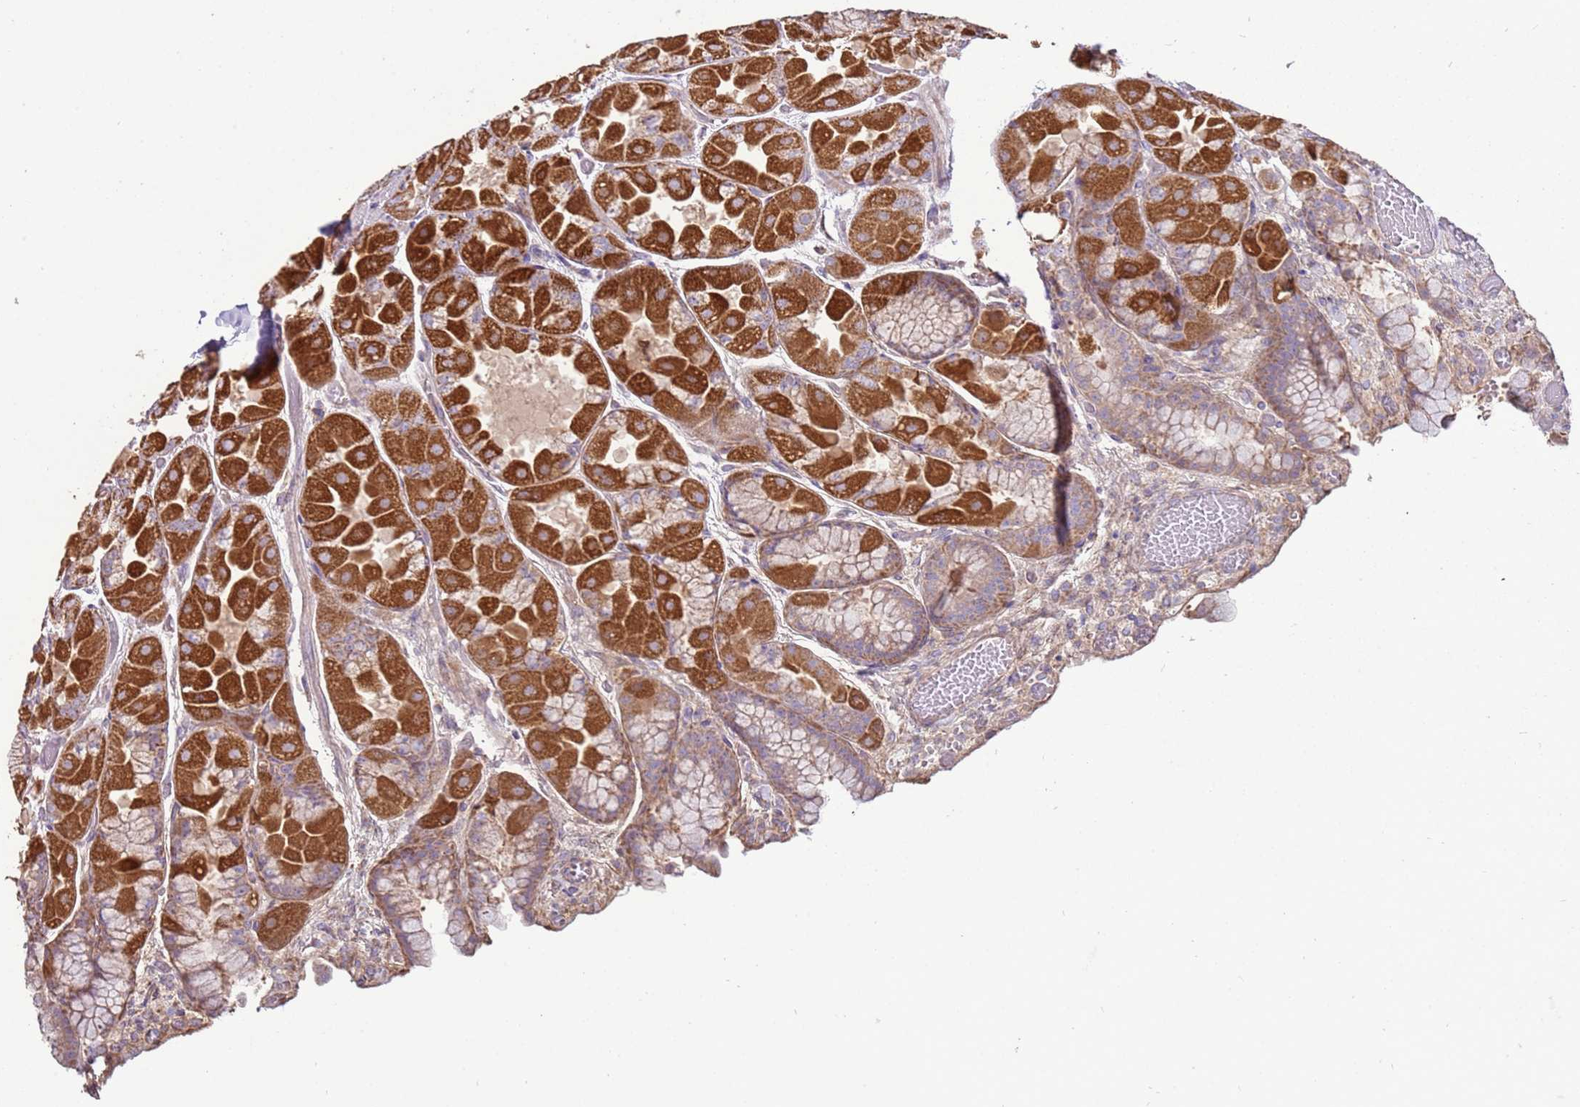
{"staining": {"intensity": "strong", "quantity": "25%-75%", "location": "cytoplasmic/membranous"}, "tissue": "stomach", "cell_type": "Glandular cells", "image_type": "normal", "snomed": [{"axis": "morphology", "description": "Normal tissue, NOS"}, {"axis": "topography", "description": "Stomach"}], "caption": "Glandular cells demonstrate strong cytoplasmic/membranous positivity in approximately 25%-75% of cells in unremarkable stomach.", "gene": "TRAPPC4", "patient": {"sex": "female", "age": 61}}